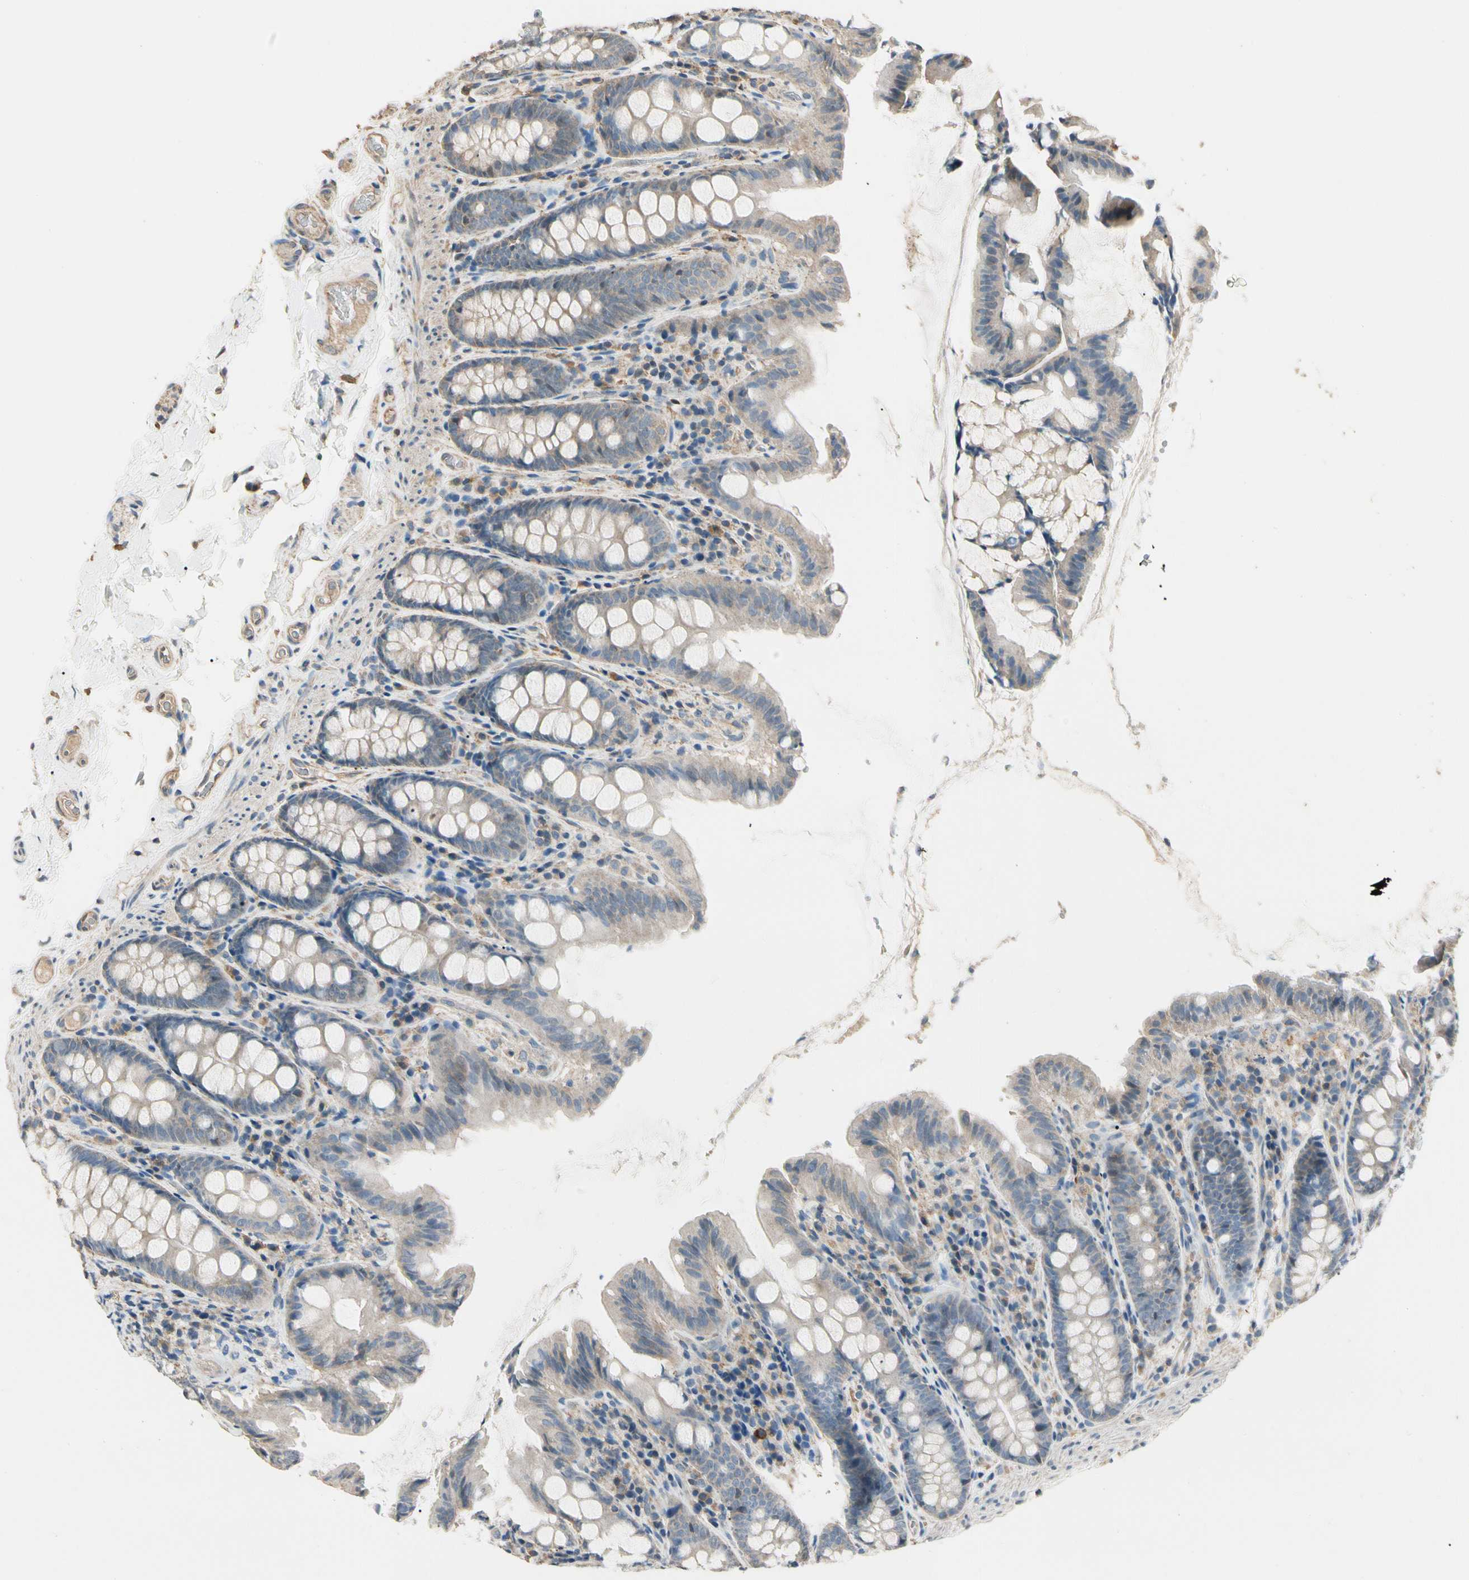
{"staining": {"intensity": "moderate", "quantity": ">75%", "location": "cytoplasmic/membranous"}, "tissue": "colon", "cell_type": "Endothelial cells", "image_type": "normal", "snomed": [{"axis": "morphology", "description": "Normal tissue, NOS"}, {"axis": "topography", "description": "Colon"}], "caption": "Colon stained with DAB IHC exhibits medium levels of moderate cytoplasmic/membranous positivity in approximately >75% of endothelial cells. (Stains: DAB in brown, nuclei in blue, Microscopy: brightfield microscopy at high magnification).", "gene": "CDH6", "patient": {"sex": "female", "age": 61}}